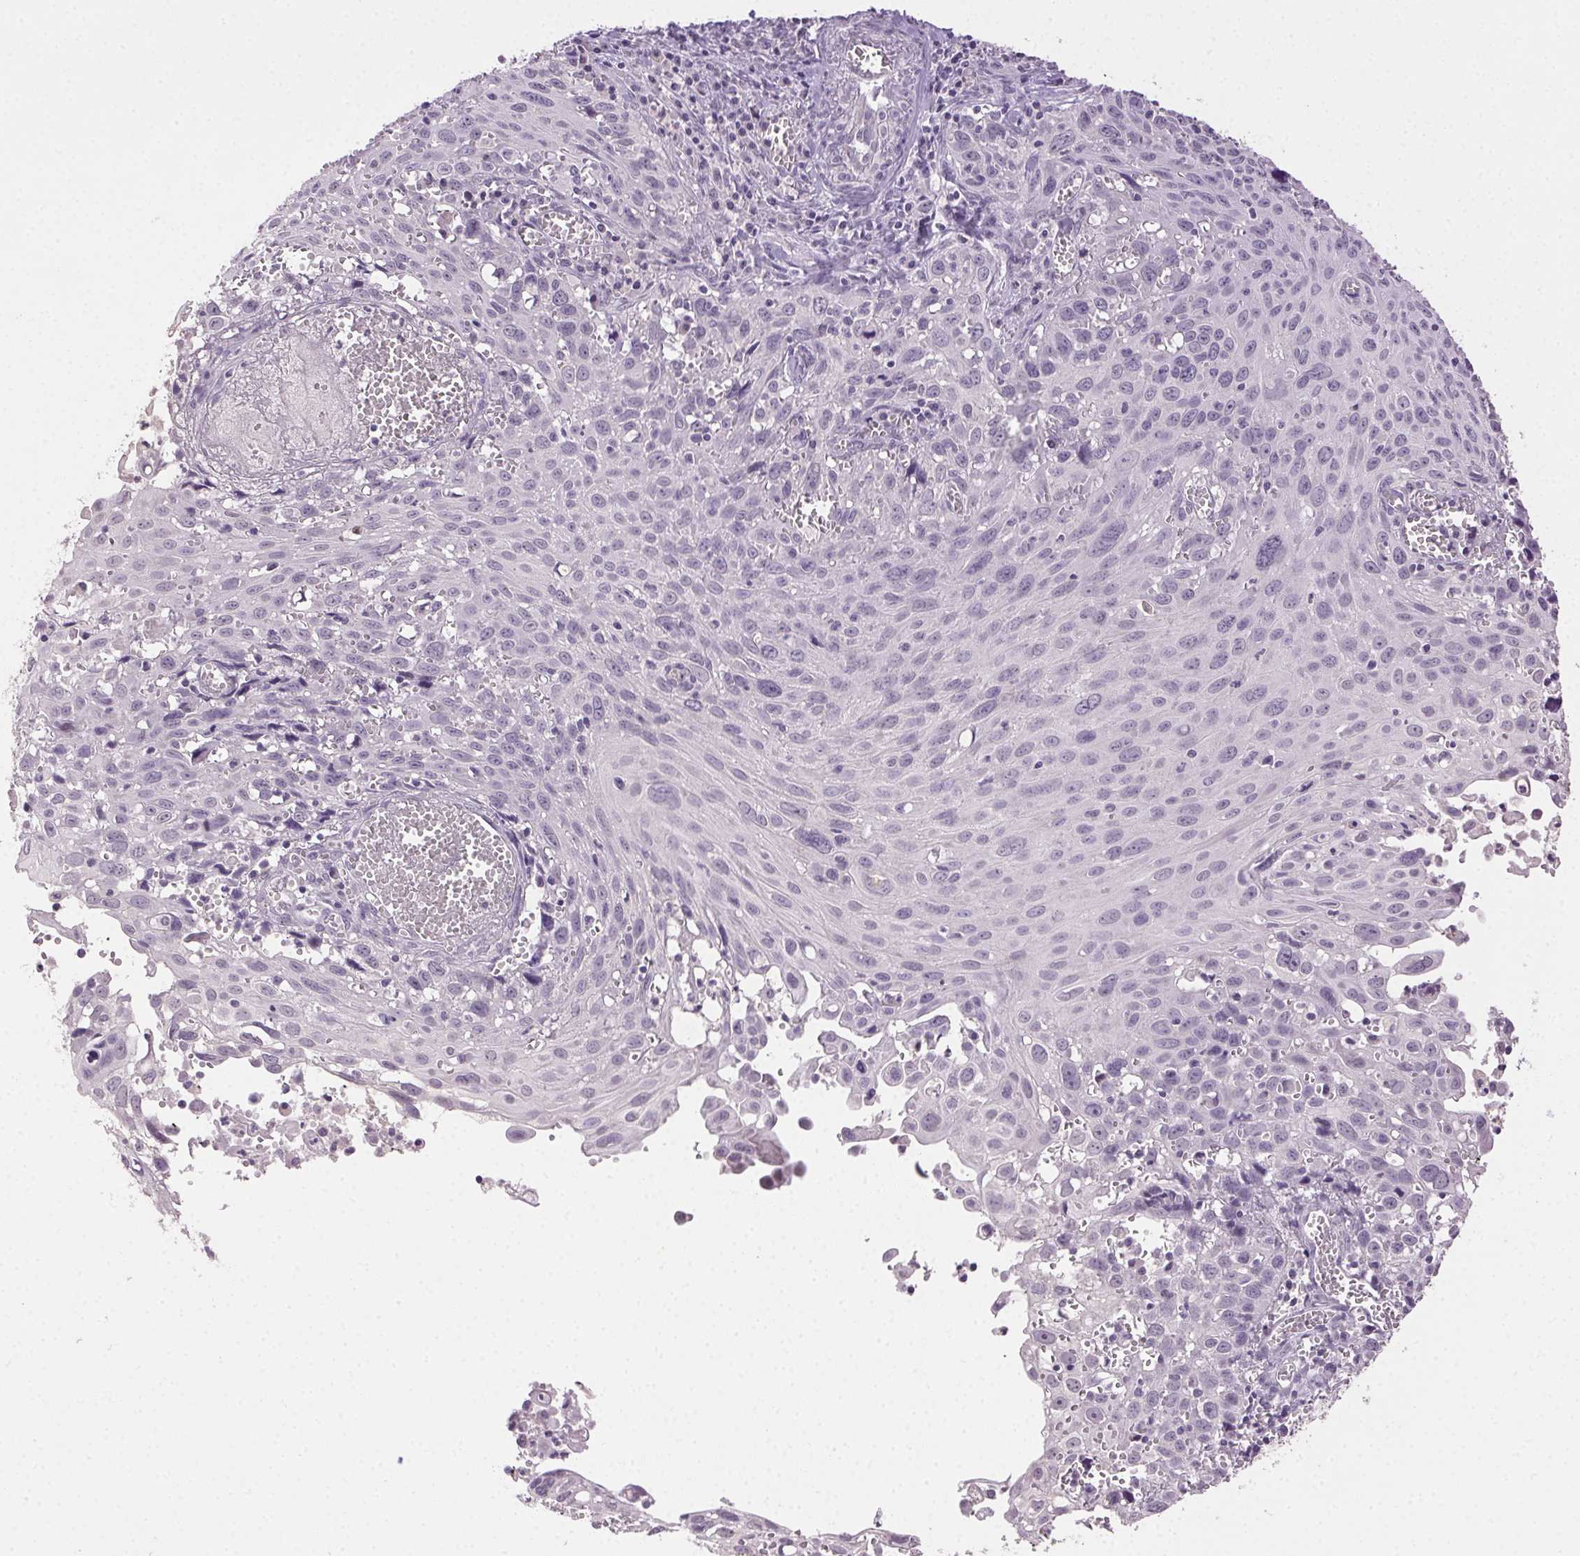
{"staining": {"intensity": "negative", "quantity": "none", "location": "none"}, "tissue": "cervical cancer", "cell_type": "Tumor cells", "image_type": "cancer", "snomed": [{"axis": "morphology", "description": "Squamous cell carcinoma, NOS"}, {"axis": "topography", "description": "Cervix"}], "caption": "DAB immunohistochemical staining of human cervical cancer (squamous cell carcinoma) demonstrates no significant staining in tumor cells.", "gene": "CLDN10", "patient": {"sex": "female", "age": 38}}